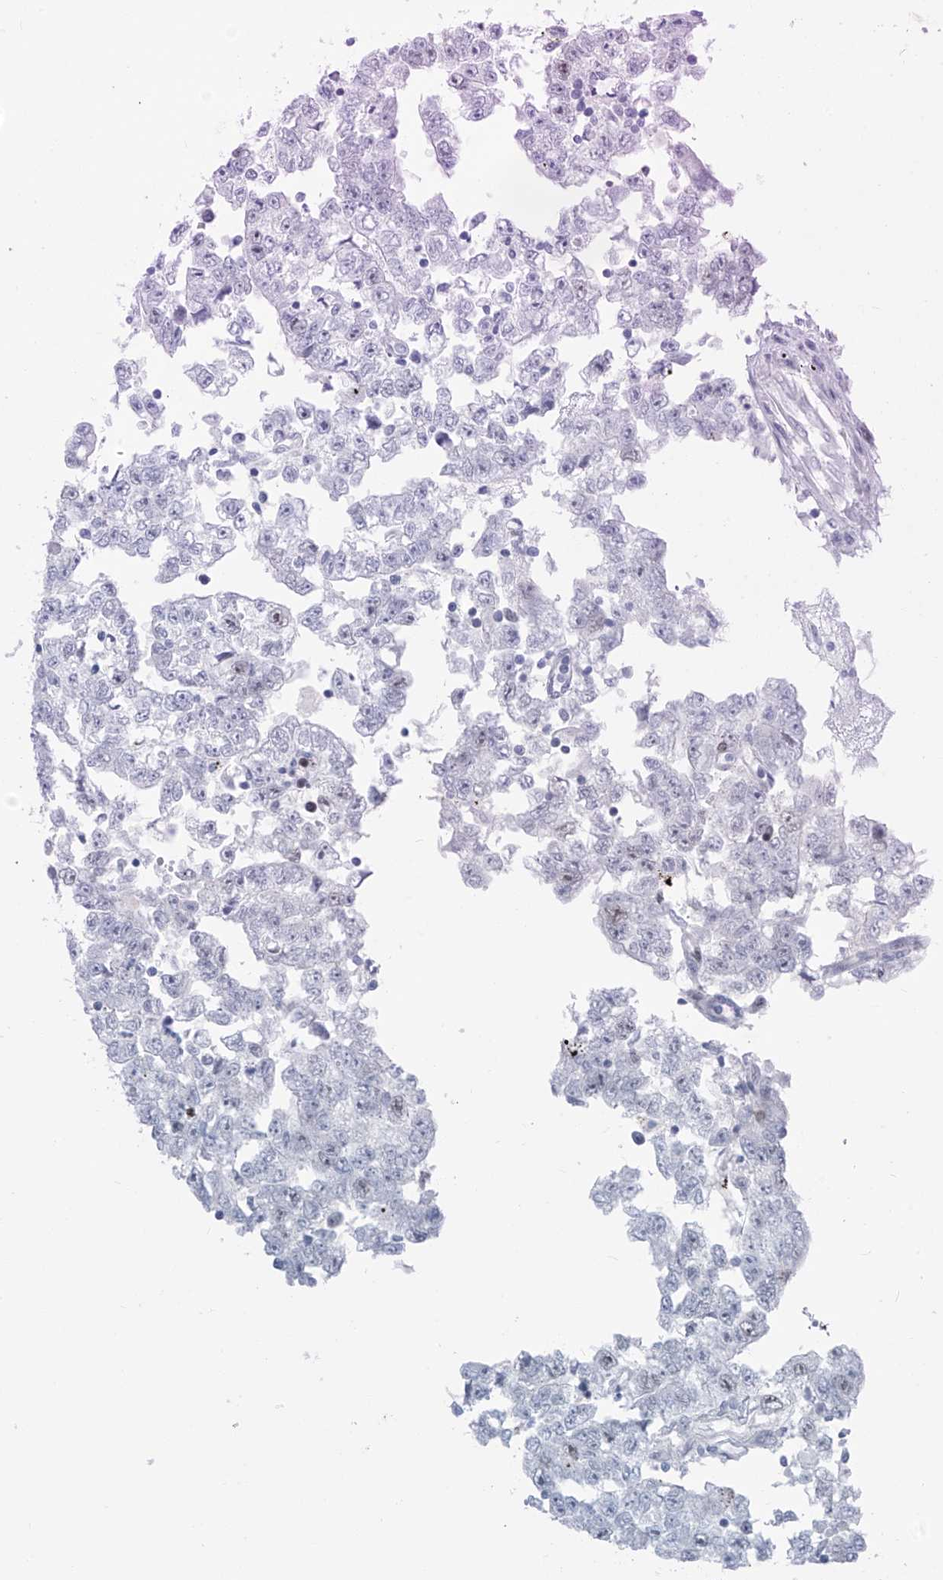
{"staining": {"intensity": "negative", "quantity": "none", "location": "none"}, "tissue": "testis cancer", "cell_type": "Tumor cells", "image_type": "cancer", "snomed": [{"axis": "morphology", "description": "Carcinoma, Embryonal, NOS"}, {"axis": "topography", "description": "Testis"}], "caption": "A micrograph of human testis cancer is negative for staining in tumor cells.", "gene": "SGO2", "patient": {"sex": "male", "age": 25}}